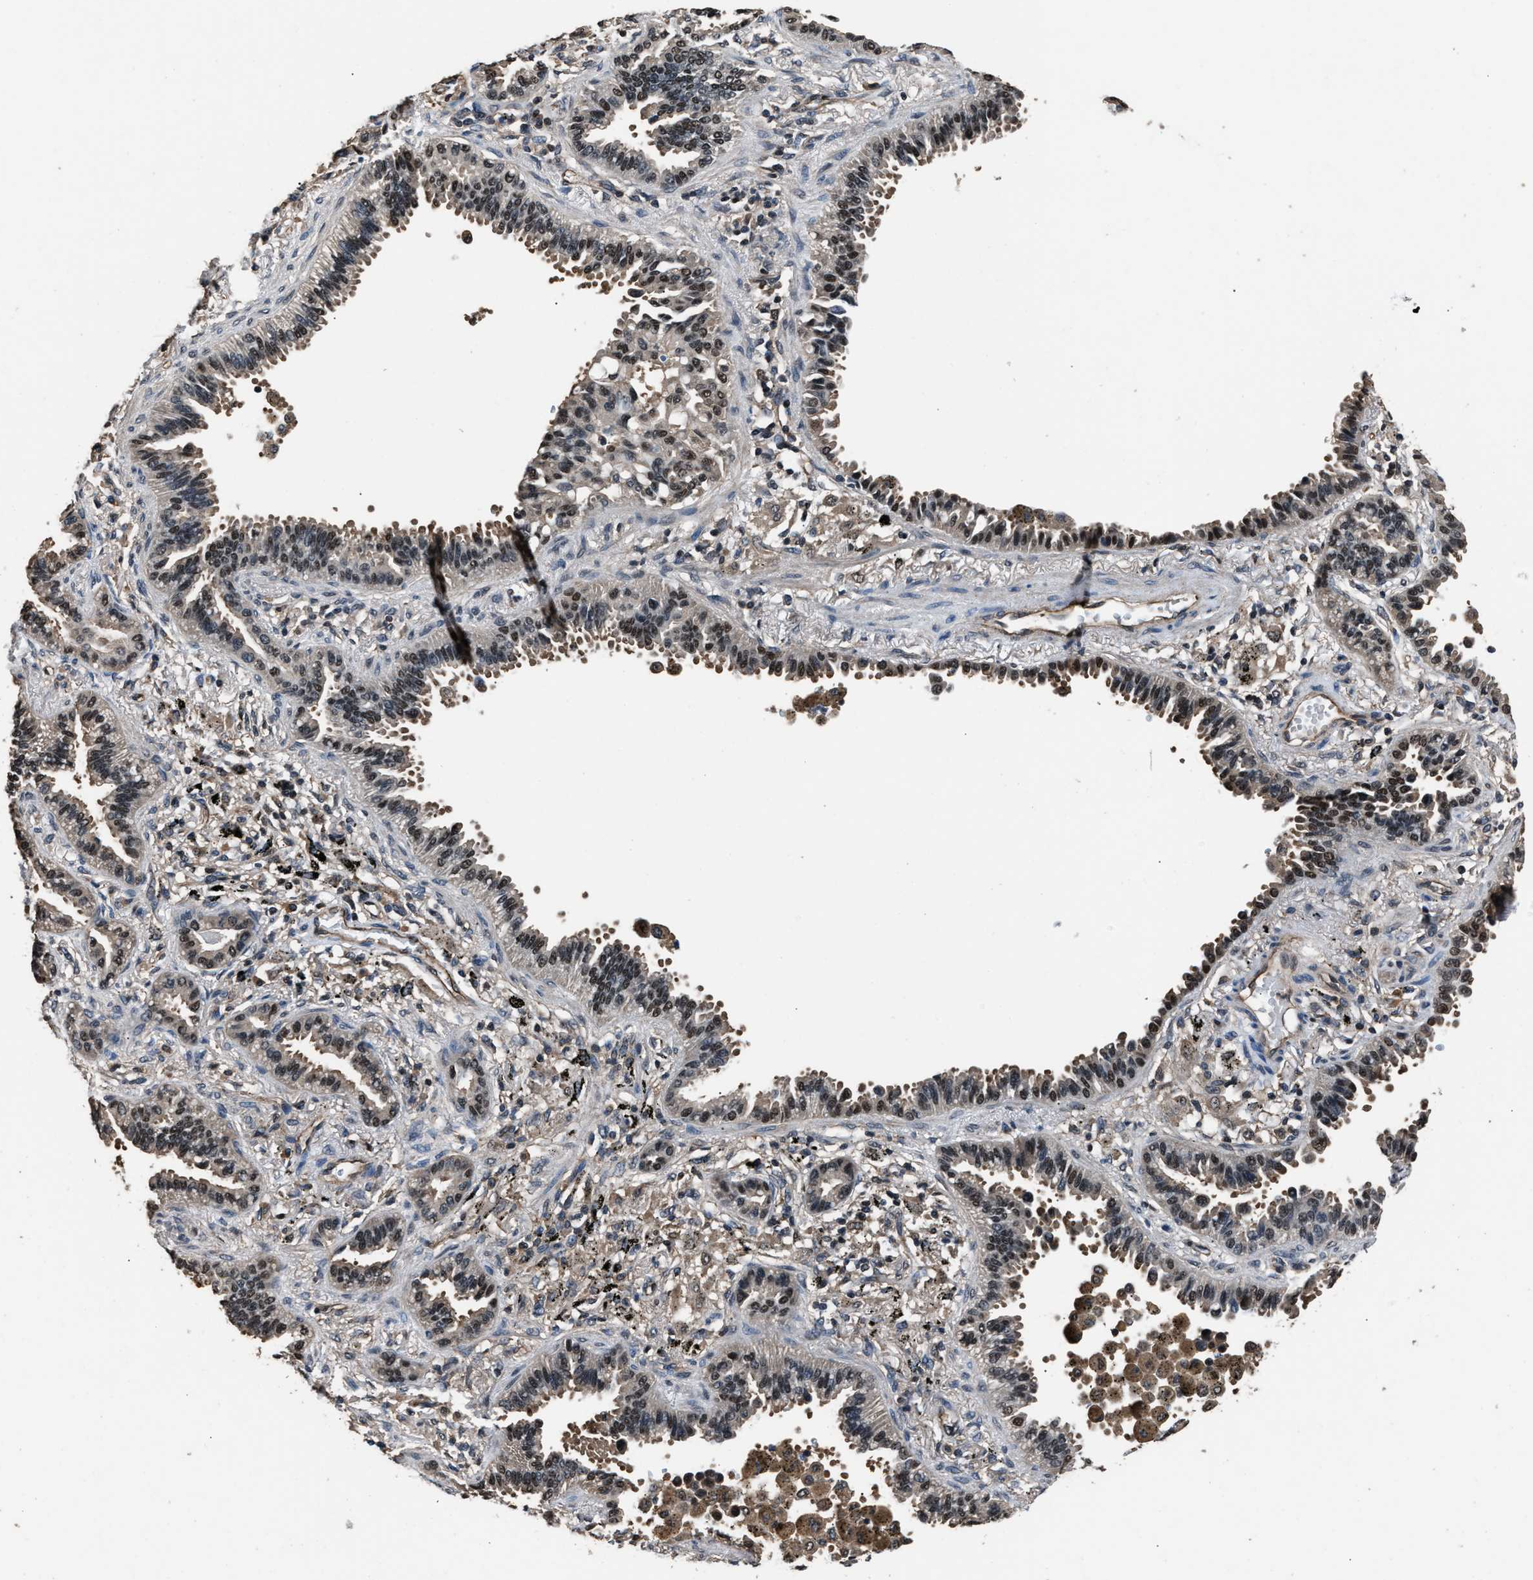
{"staining": {"intensity": "moderate", "quantity": "<25%", "location": "nuclear"}, "tissue": "lung cancer", "cell_type": "Tumor cells", "image_type": "cancer", "snomed": [{"axis": "morphology", "description": "Normal tissue, NOS"}, {"axis": "morphology", "description": "Adenocarcinoma, NOS"}, {"axis": "topography", "description": "Lung"}], "caption": "Immunohistochemistry (IHC) (DAB) staining of lung cancer (adenocarcinoma) shows moderate nuclear protein positivity in about <25% of tumor cells.", "gene": "DFFA", "patient": {"sex": "male", "age": 59}}